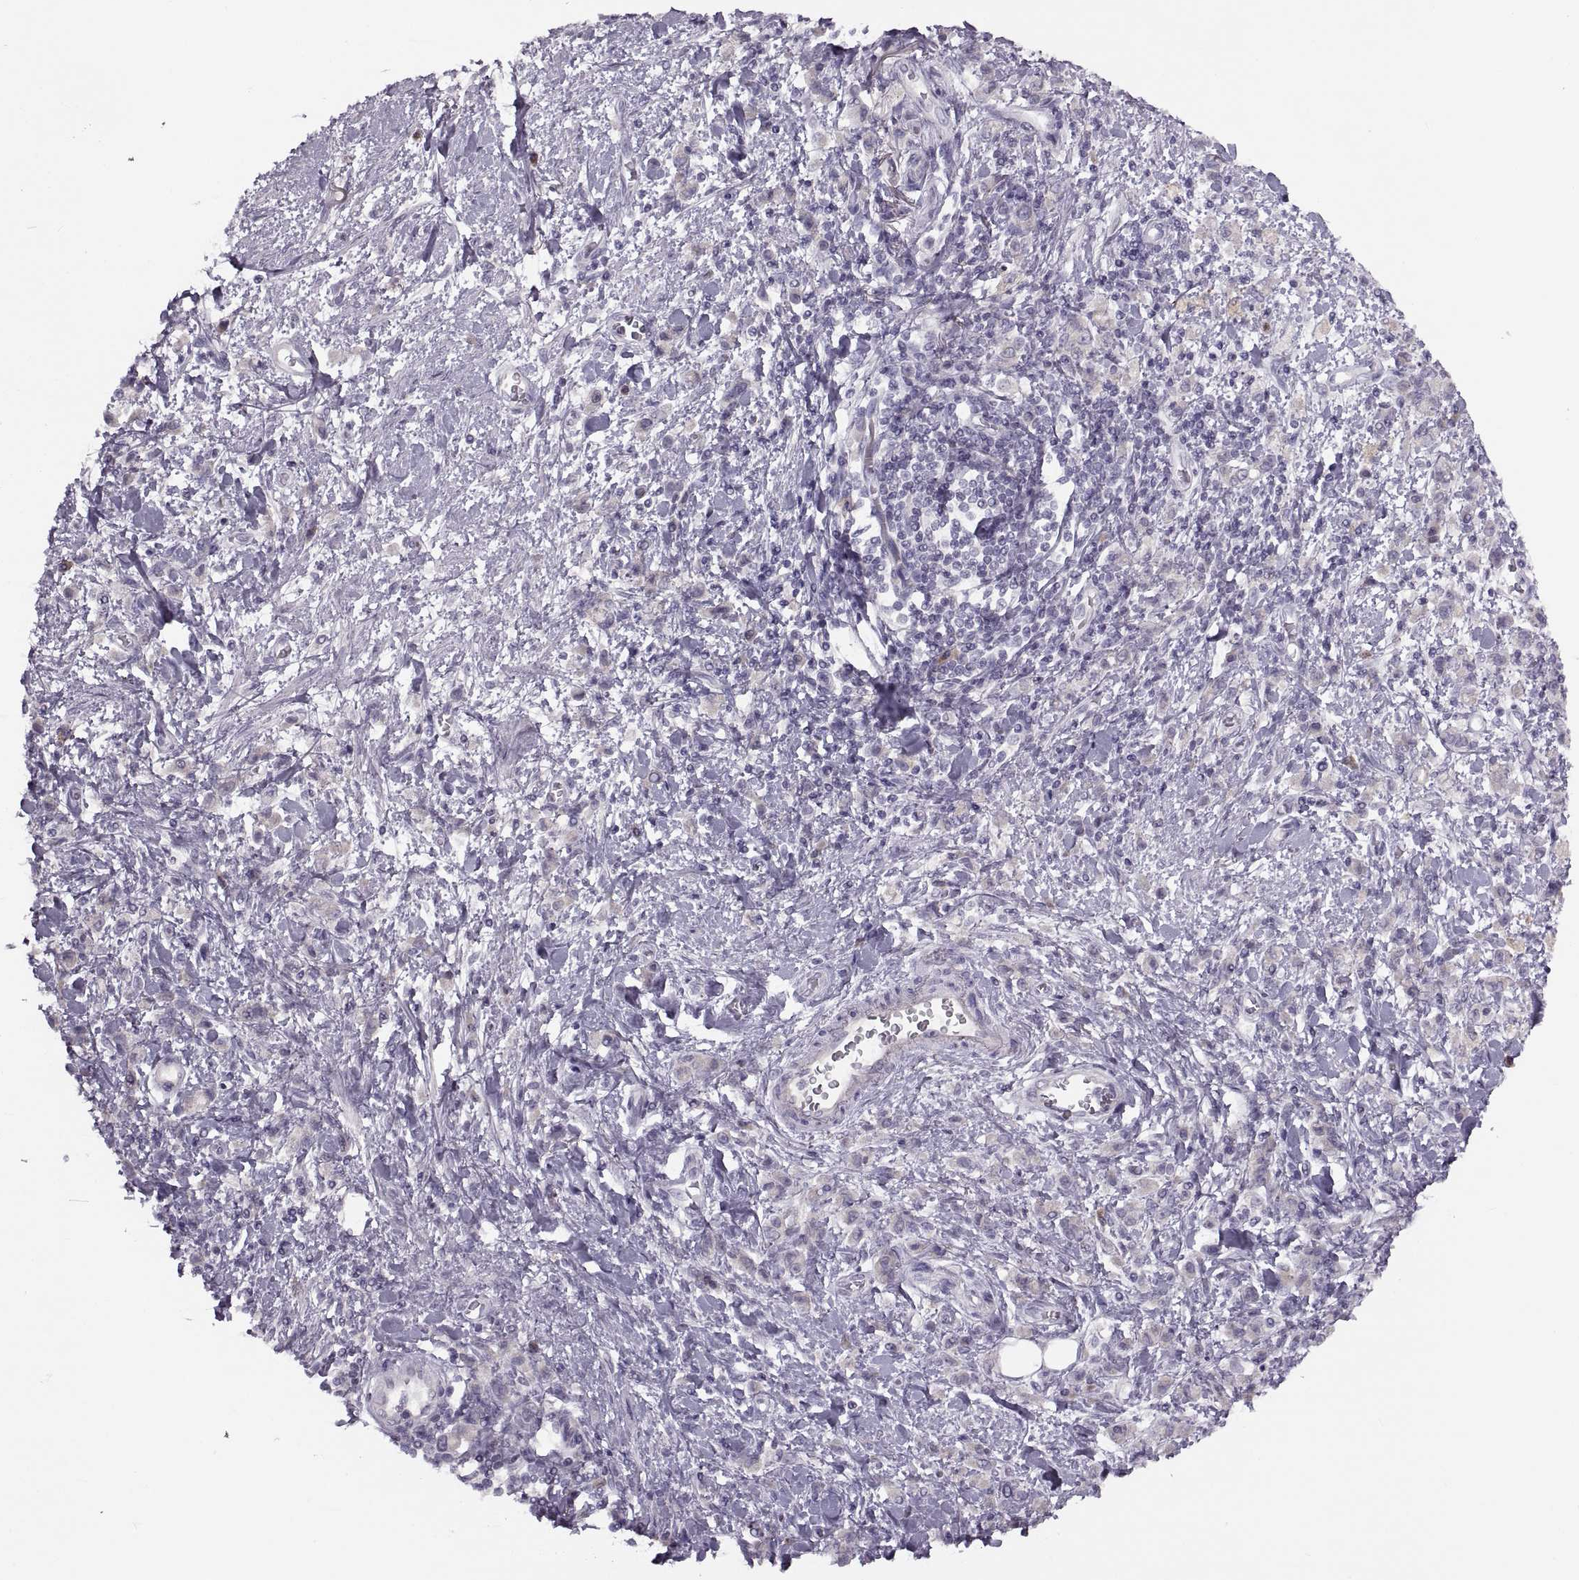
{"staining": {"intensity": "negative", "quantity": "none", "location": "none"}, "tissue": "stomach cancer", "cell_type": "Tumor cells", "image_type": "cancer", "snomed": [{"axis": "morphology", "description": "Adenocarcinoma, NOS"}, {"axis": "topography", "description": "Stomach"}], "caption": "IHC of stomach cancer displays no positivity in tumor cells. (Stains: DAB (3,3'-diaminobenzidine) immunohistochemistry (IHC) with hematoxylin counter stain, Microscopy: brightfield microscopy at high magnification).", "gene": "H2AP", "patient": {"sex": "male", "age": 77}}